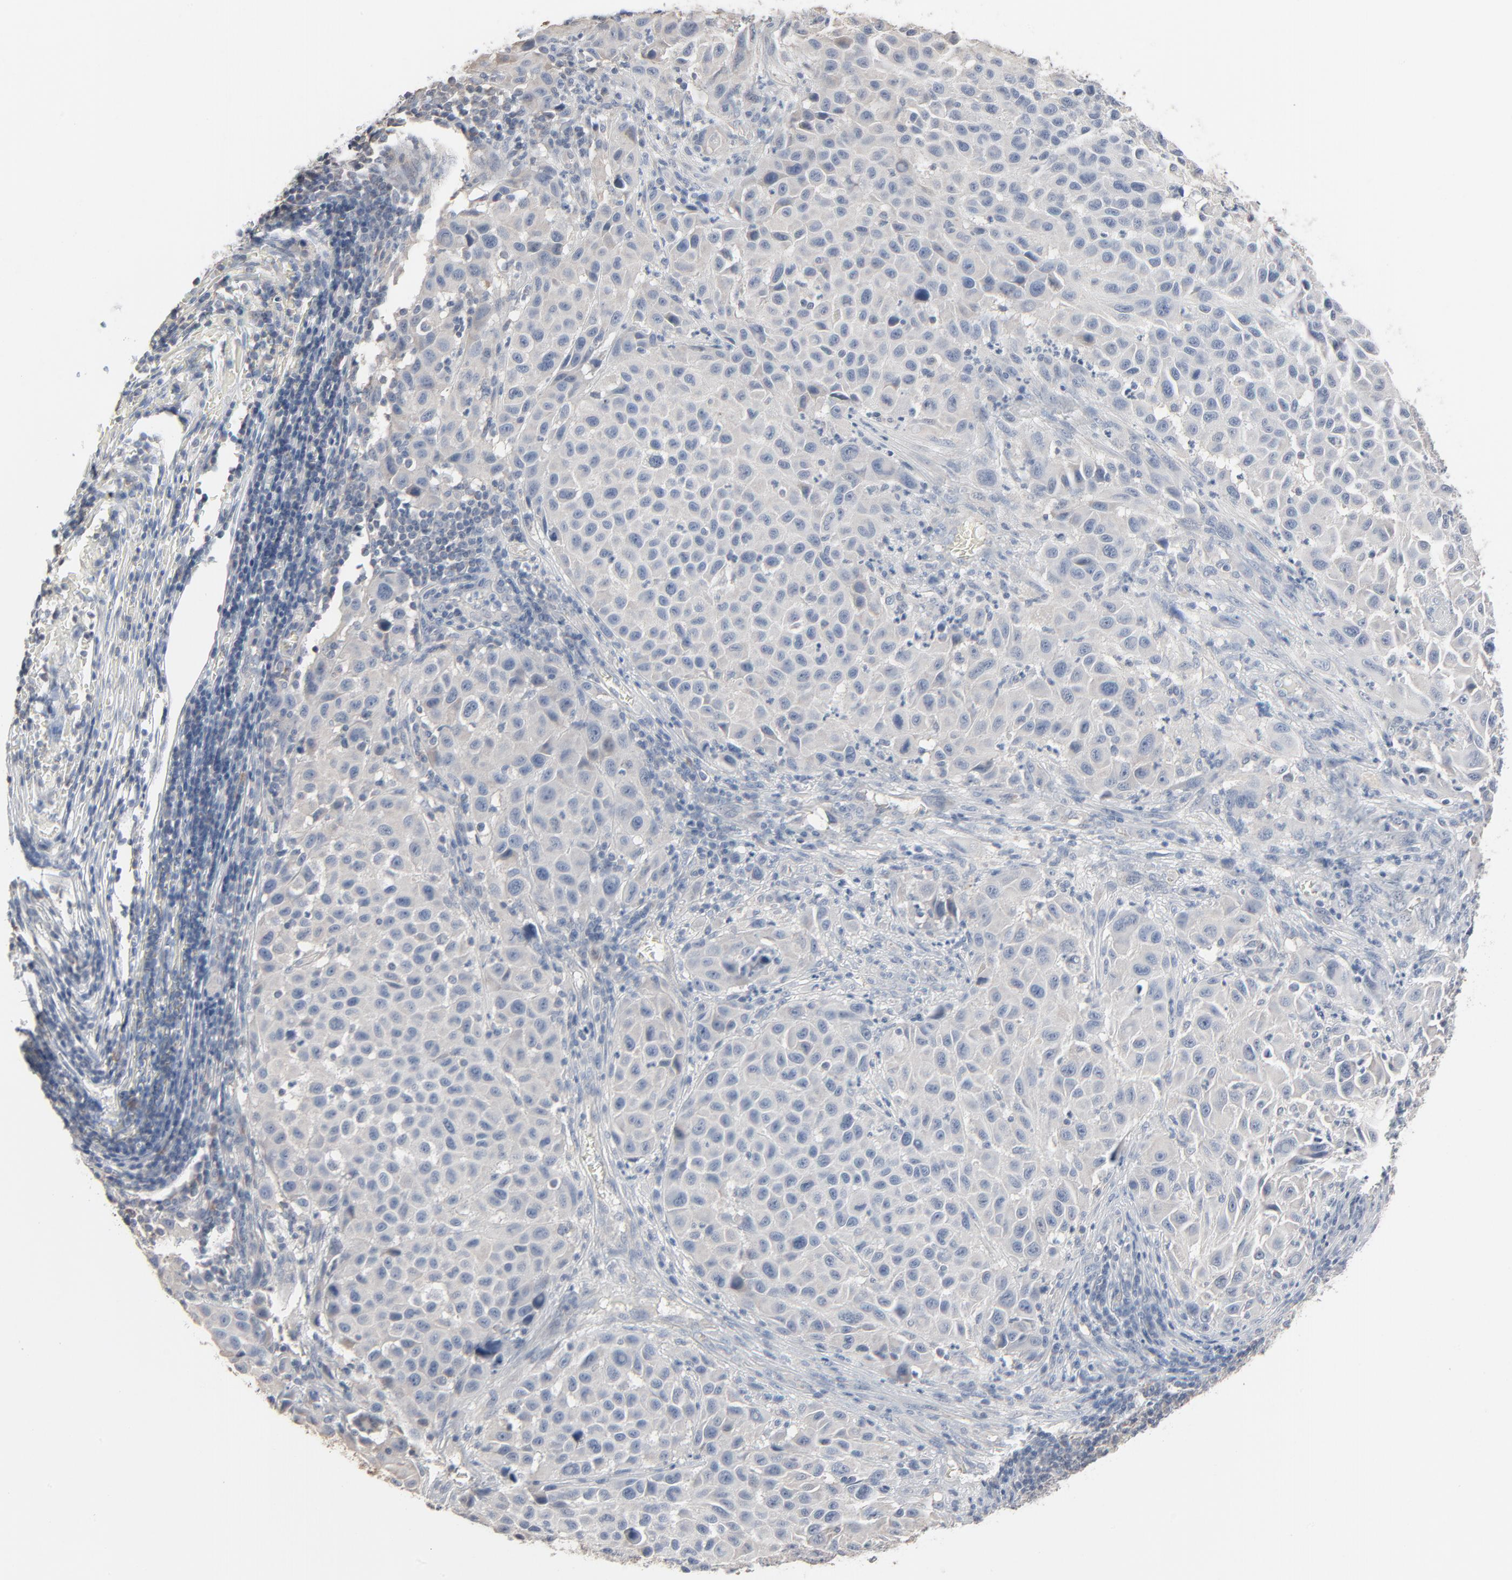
{"staining": {"intensity": "negative", "quantity": "none", "location": "none"}, "tissue": "melanoma", "cell_type": "Tumor cells", "image_type": "cancer", "snomed": [{"axis": "morphology", "description": "Malignant melanoma, Metastatic site"}, {"axis": "topography", "description": "Lymph node"}], "caption": "Human melanoma stained for a protein using immunohistochemistry exhibits no expression in tumor cells.", "gene": "CCT5", "patient": {"sex": "male", "age": 61}}